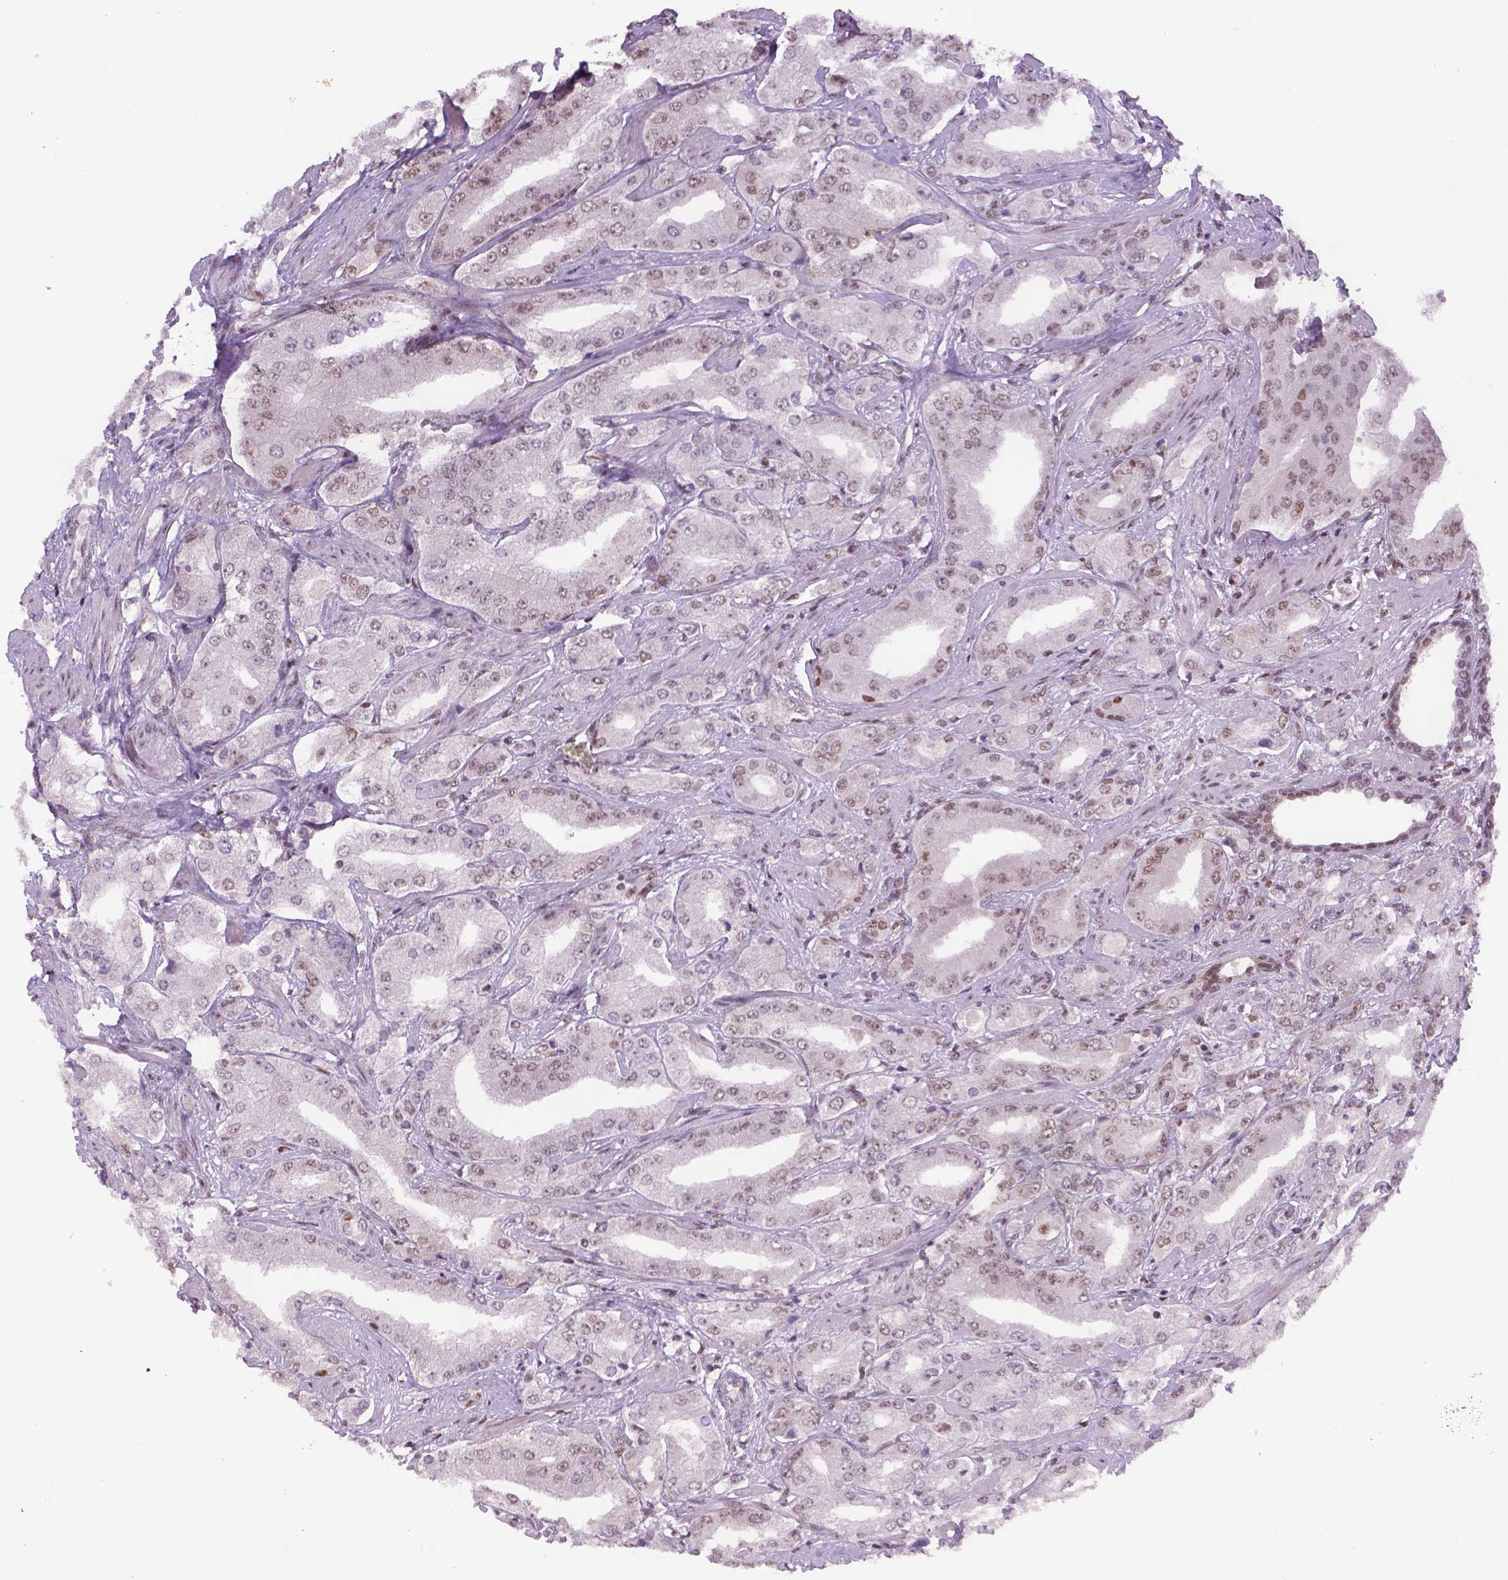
{"staining": {"intensity": "weak", "quantity": "25%-75%", "location": "nuclear"}, "tissue": "prostate cancer", "cell_type": "Tumor cells", "image_type": "cancer", "snomed": [{"axis": "morphology", "description": "Adenocarcinoma, Low grade"}, {"axis": "topography", "description": "Prostate"}], "caption": "IHC of prostate cancer displays low levels of weak nuclear staining in about 25%-75% of tumor cells.", "gene": "FANCE", "patient": {"sex": "male", "age": 60}}